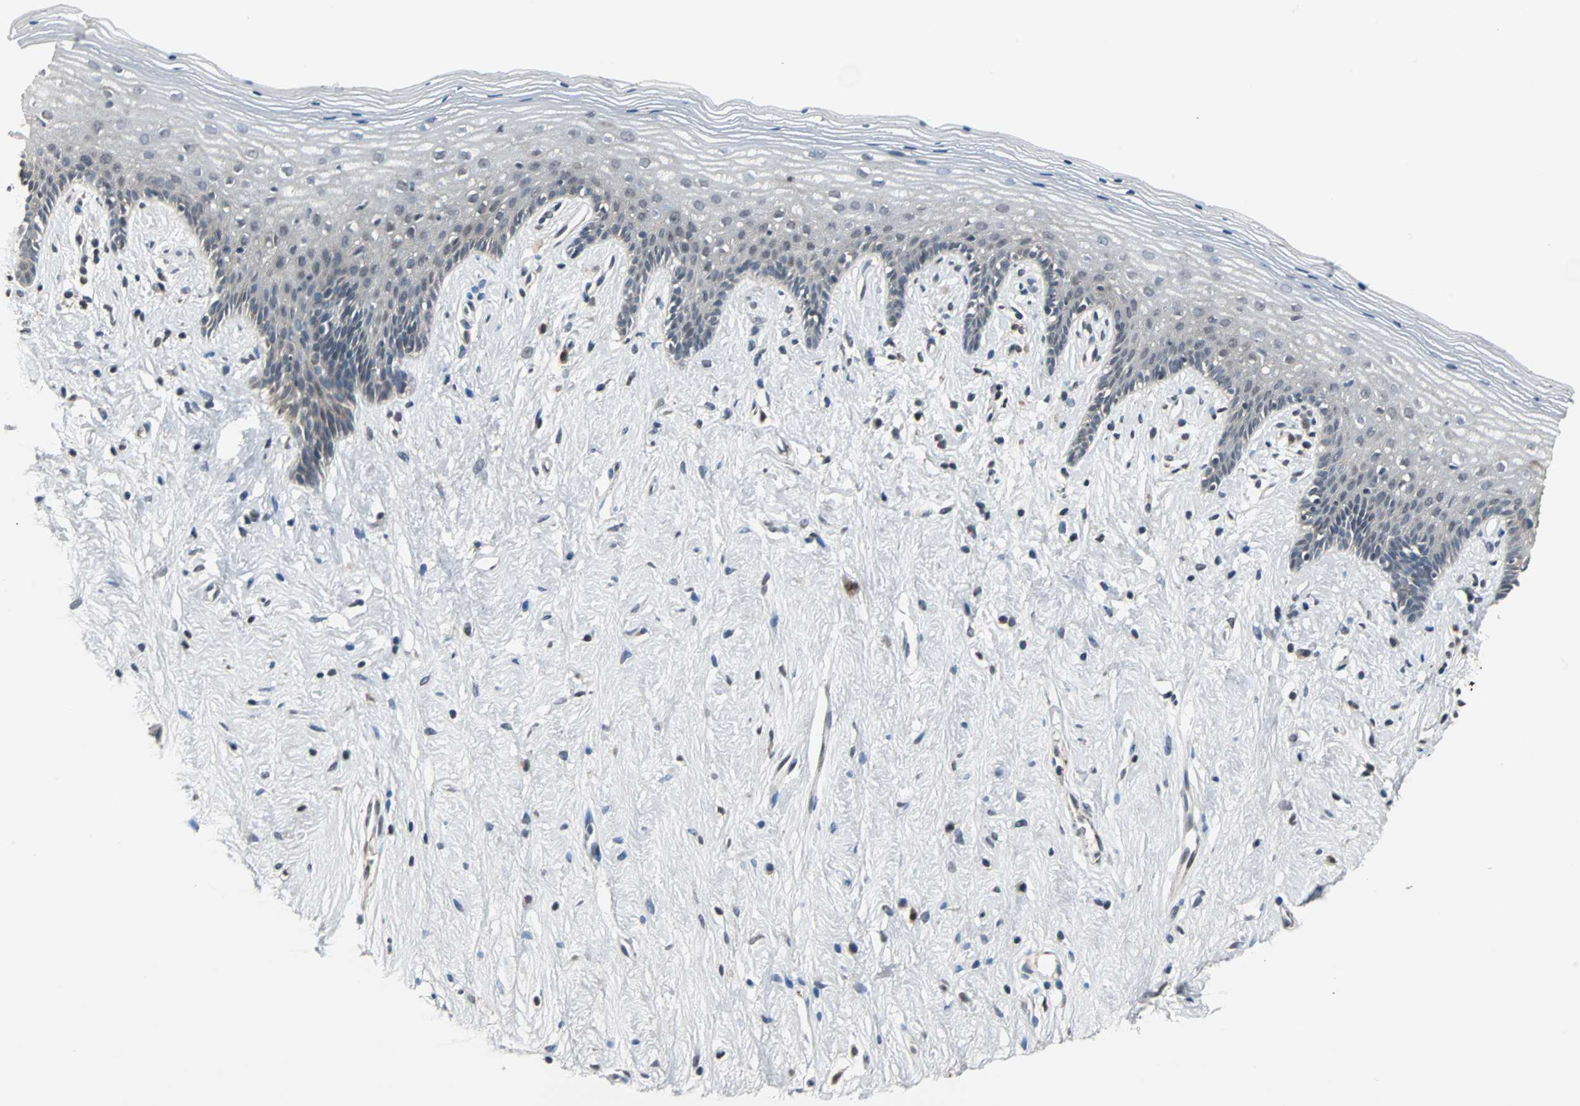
{"staining": {"intensity": "weak", "quantity": "<25%", "location": "cytoplasmic/membranous"}, "tissue": "vagina", "cell_type": "Squamous epithelial cells", "image_type": "normal", "snomed": [{"axis": "morphology", "description": "Normal tissue, NOS"}, {"axis": "topography", "description": "Vagina"}], "caption": "DAB (3,3'-diaminobenzidine) immunohistochemical staining of normal vagina displays no significant staining in squamous epithelial cells.", "gene": "LSR", "patient": {"sex": "female", "age": 44}}